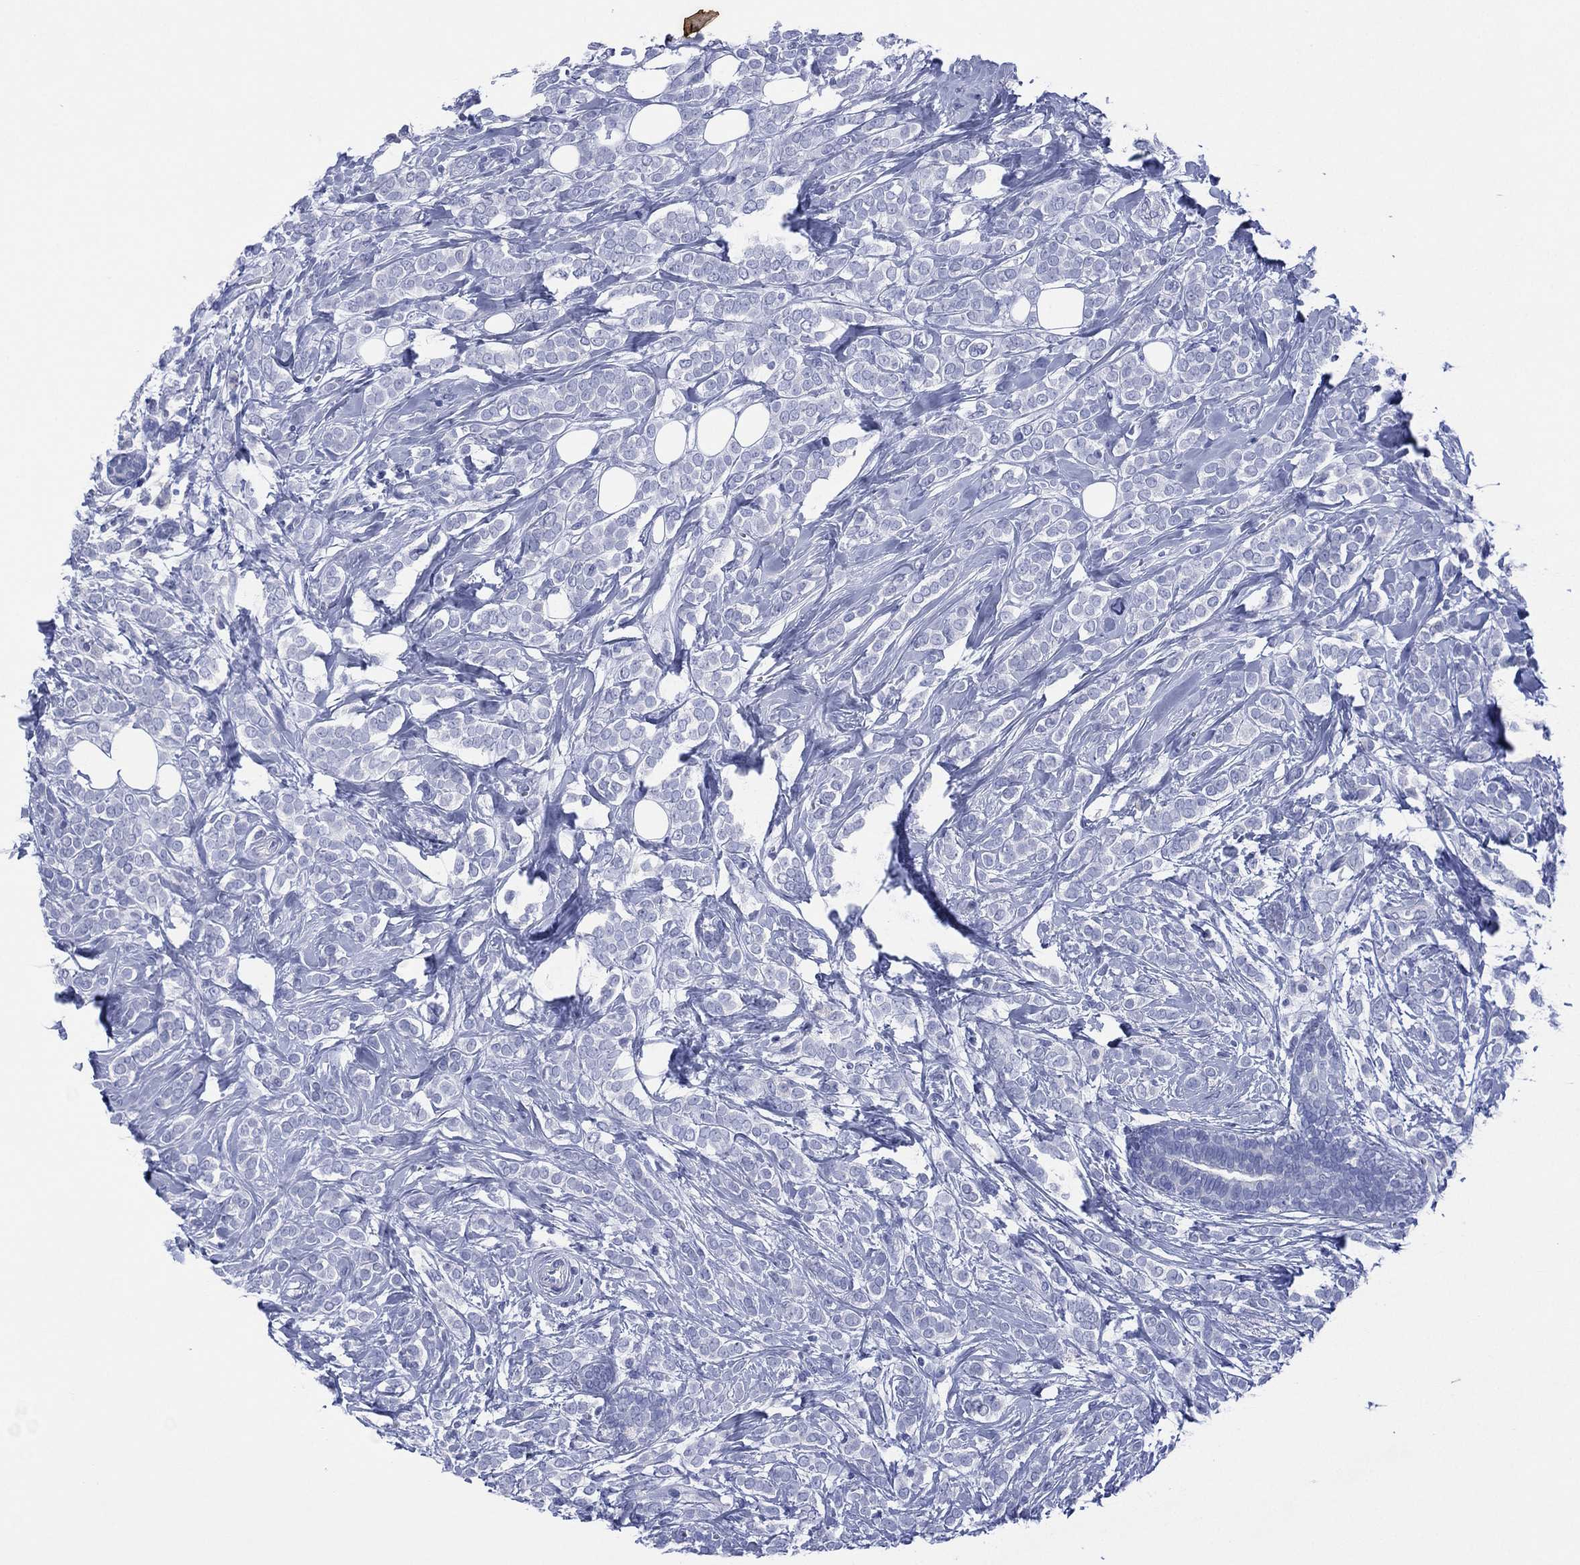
{"staining": {"intensity": "negative", "quantity": "none", "location": "none"}, "tissue": "breast cancer", "cell_type": "Tumor cells", "image_type": "cancer", "snomed": [{"axis": "morphology", "description": "Lobular carcinoma"}, {"axis": "topography", "description": "Breast"}], "caption": "Lobular carcinoma (breast) stained for a protein using immunohistochemistry reveals no positivity tumor cells.", "gene": "DSG1", "patient": {"sex": "female", "age": 49}}